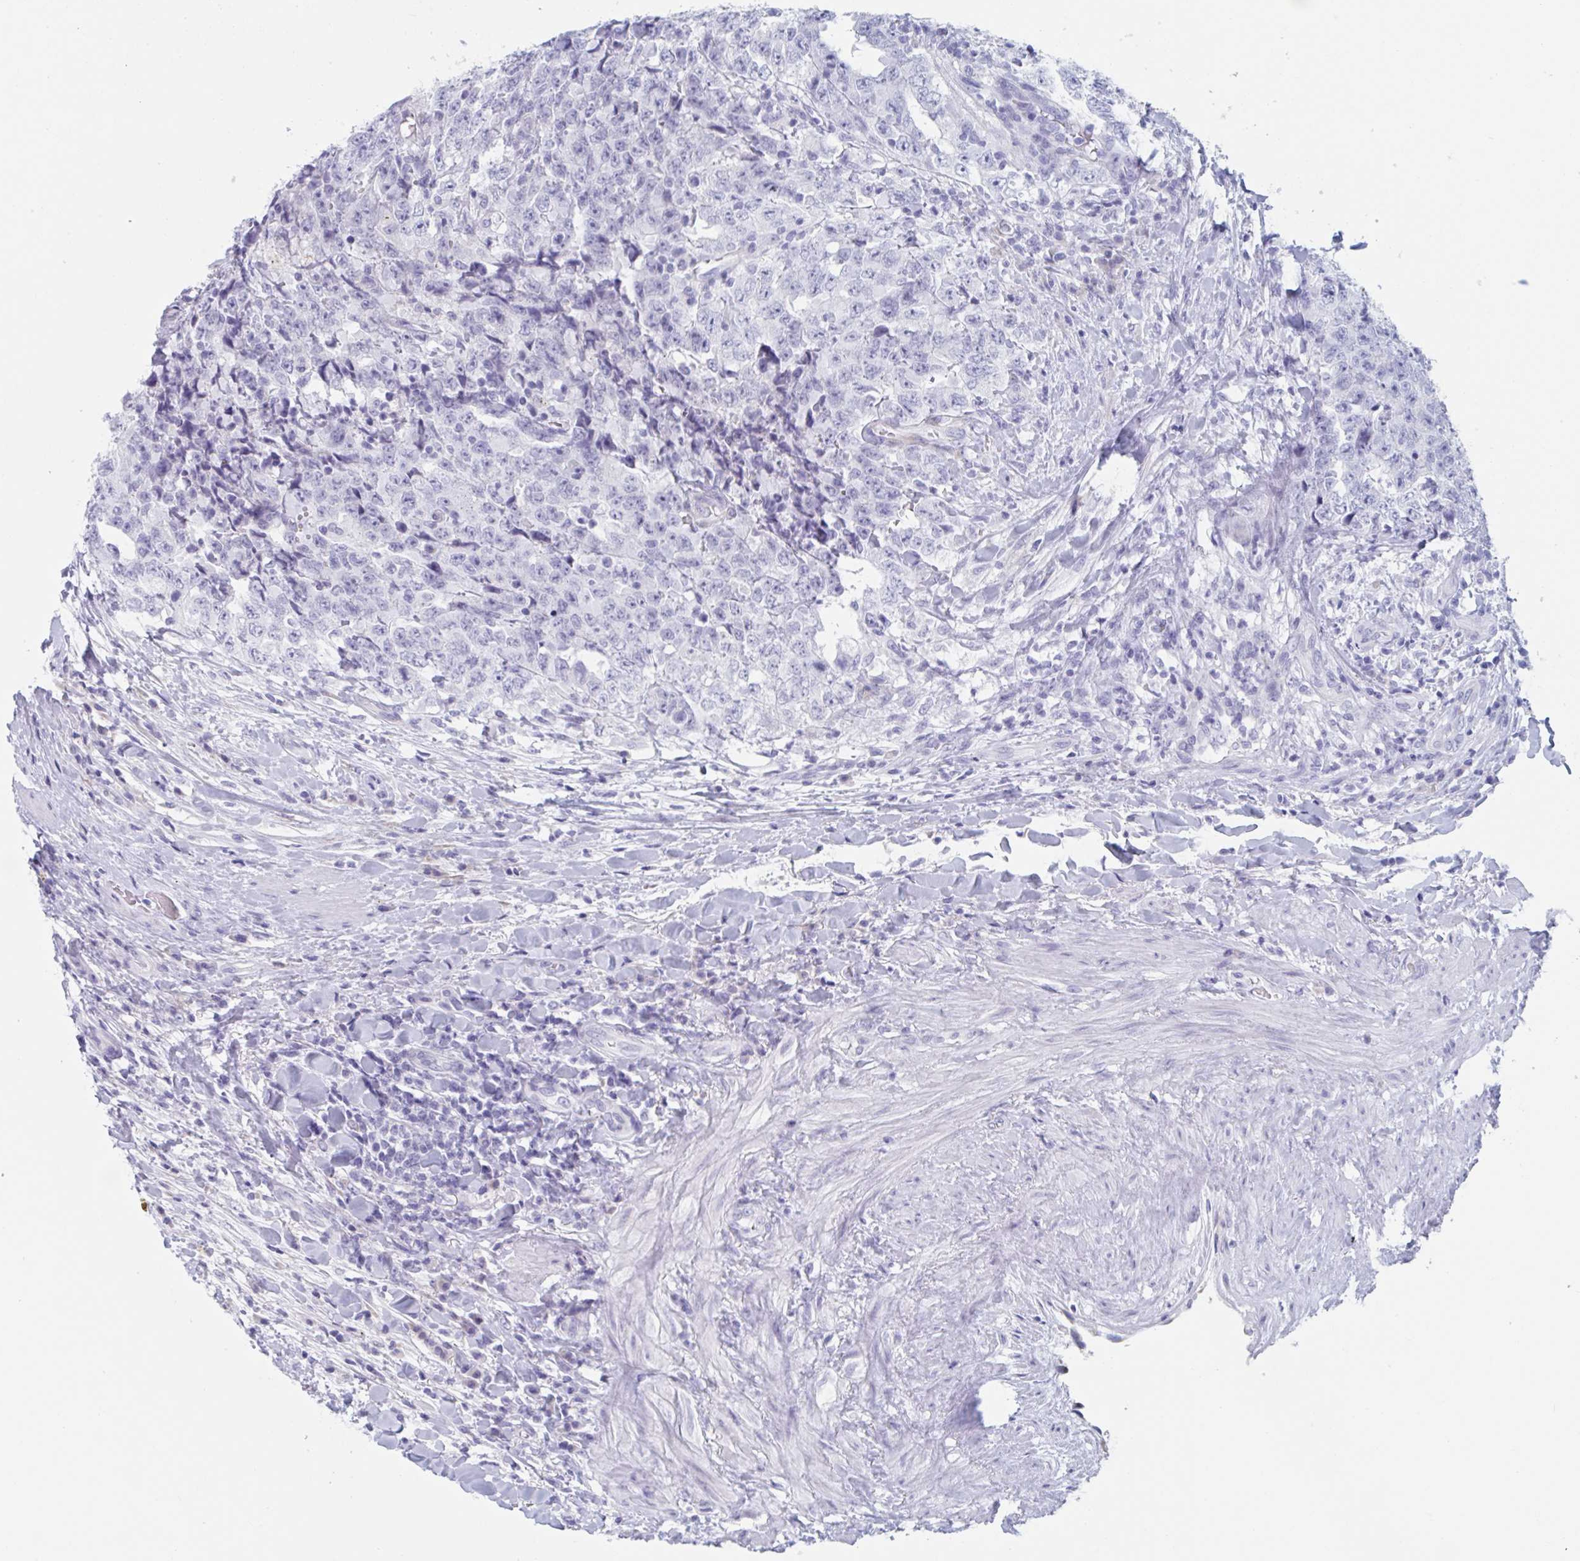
{"staining": {"intensity": "negative", "quantity": "none", "location": "none"}, "tissue": "testis cancer", "cell_type": "Tumor cells", "image_type": "cancer", "snomed": [{"axis": "morphology", "description": "Carcinoma, Embryonal, NOS"}, {"axis": "topography", "description": "Testis"}], "caption": "IHC of testis embryonal carcinoma demonstrates no positivity in tumor cells.", "gene": "HSD11B2", "patient": {"sex": "male", "age": 24}}